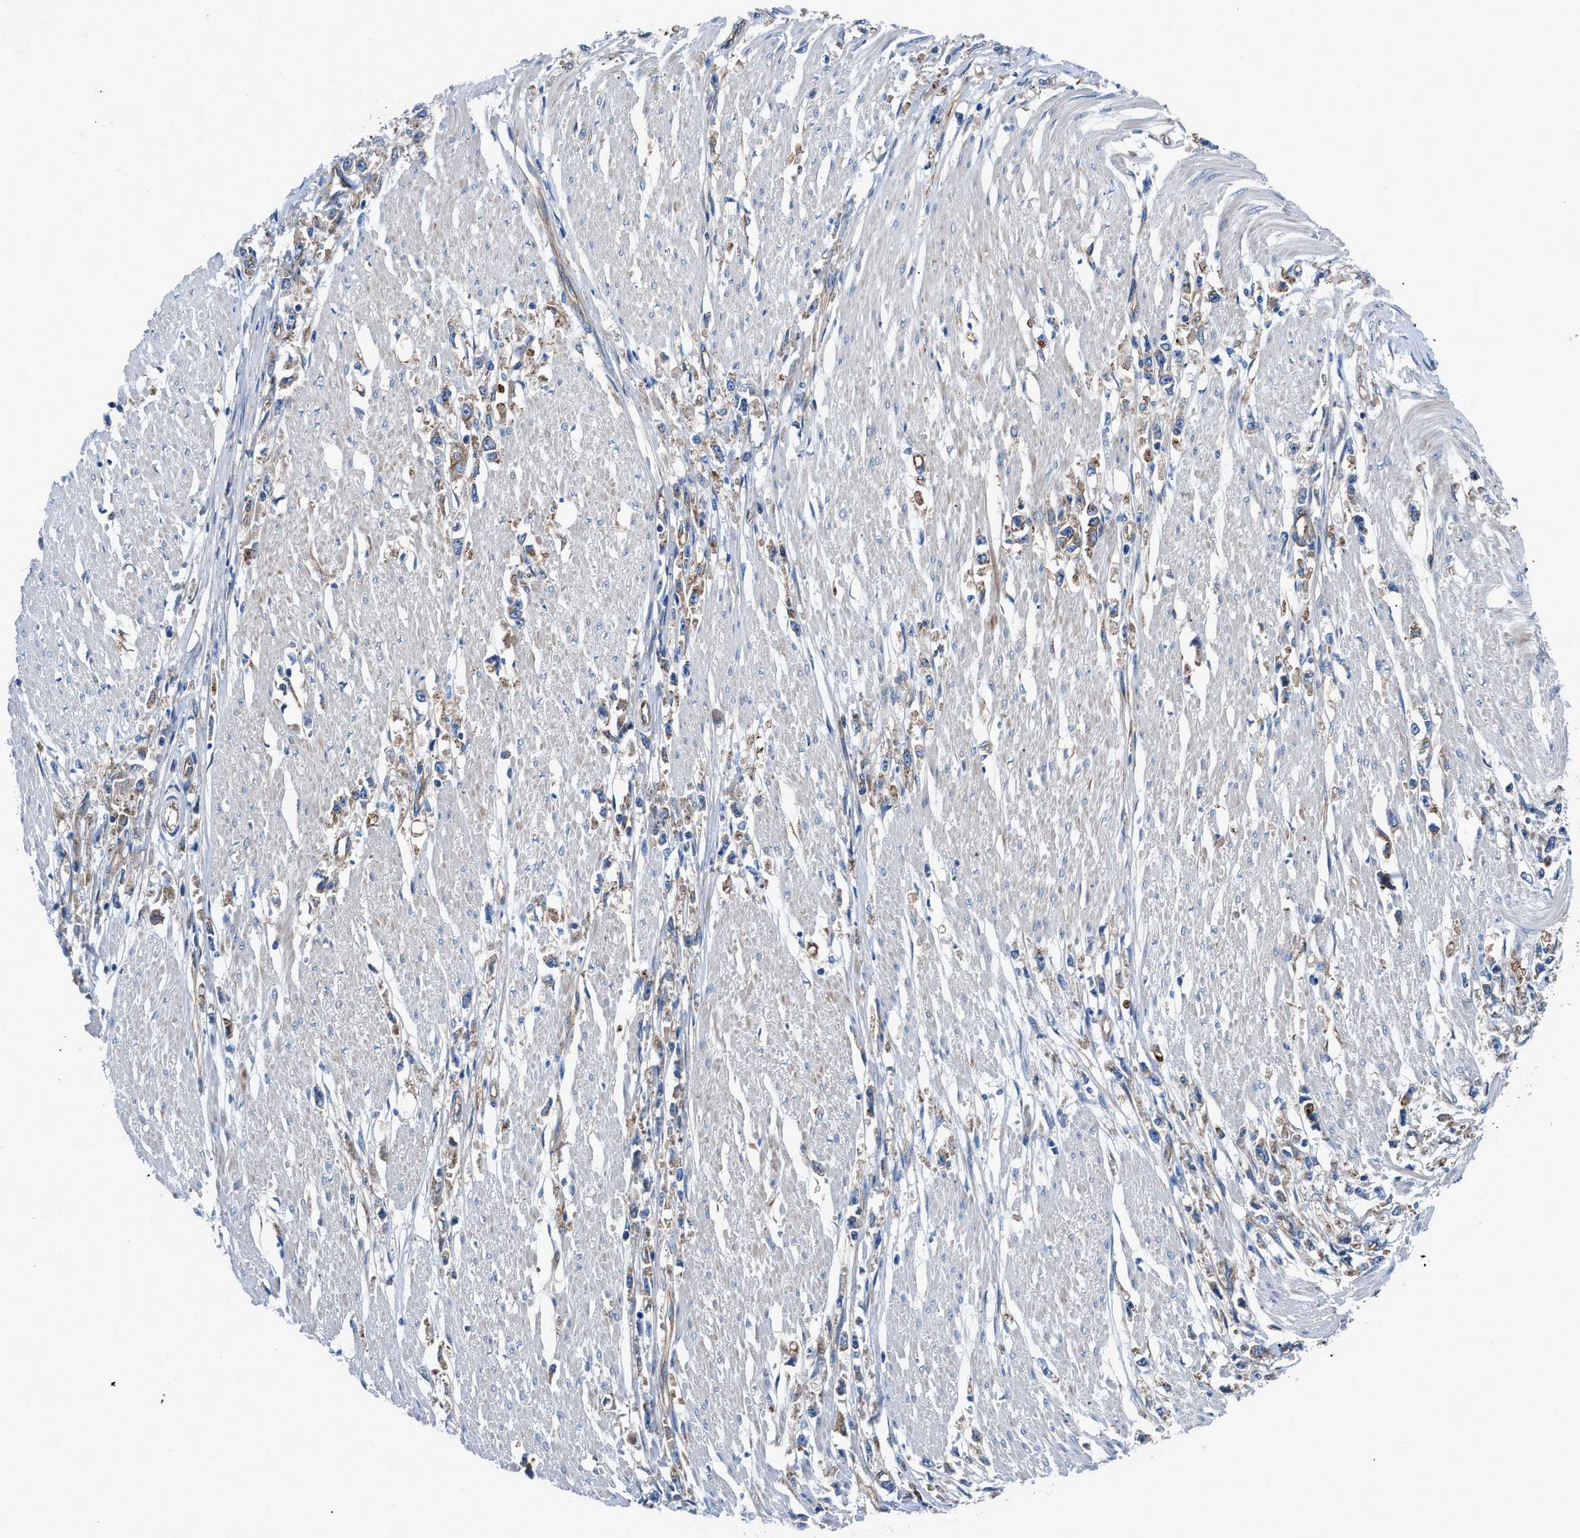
{"staining": {"intensity": "moderate", "quantity": ">75%", "location": "cytoplasmic/membranous"}, "tissue": "stomach cancer", "cell_type": "Tumor cells", "image_type": "cancer", "snomed": [{"axis": "morphology", "description": "Adenocarcinoma, NOS"}, {"axis": "topography", "description": "Stomach"}], "caption": "Immunohistochemical staining of stomach adenocarcinoma exhibits medium levels of moderate cytoplasmic/membranous protein expression in approximately >75% of tumor cells.", "gene": "TRIP4", "patient": {"sex": "female", "age": 59}}